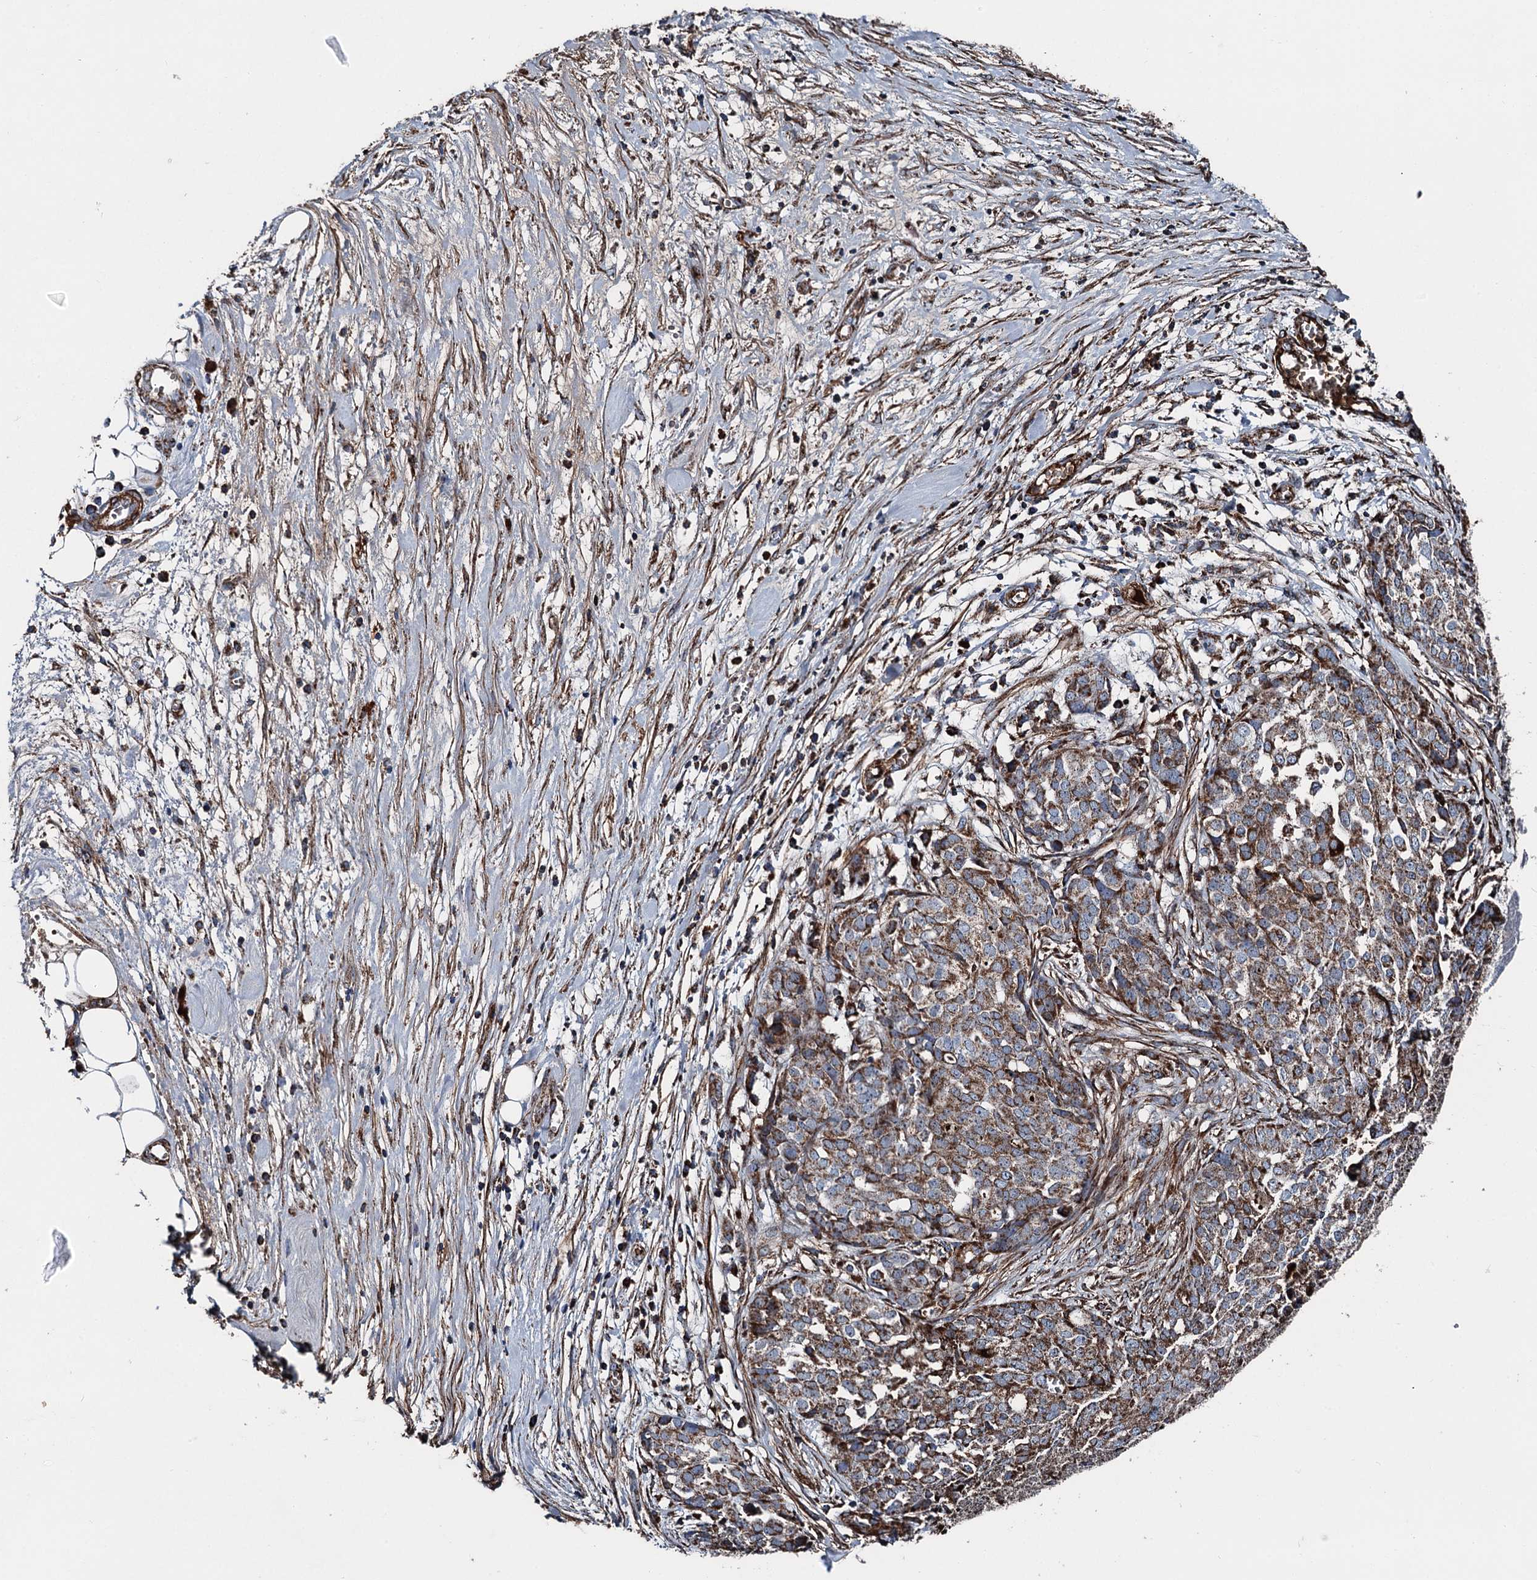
{"staining": {"intensity": "moderate", "quantity": ">75%", "location": "cytoplasmic/membranous"}, "tissue": "ovarian cancer", "cell_type": "Tumor cells", "image_type": "cancer", "snomed": [{"axis": "morphology", "description": "Cystadenocarcinoma, serous, NOS"}, {"axis": "topography", "description": "Soft tissue"}, {"axis": "topography", "description": "Ovary"}], "caption": "Human ovarian cancer (serous cystadenocarcinoma) stained for a protein (brown) displays moderate cytoplasmic/membranous positive staining in about >75% of tumor cells.", "gene": "DDIAS", "patient": {"sex": "female", "age": 57}}